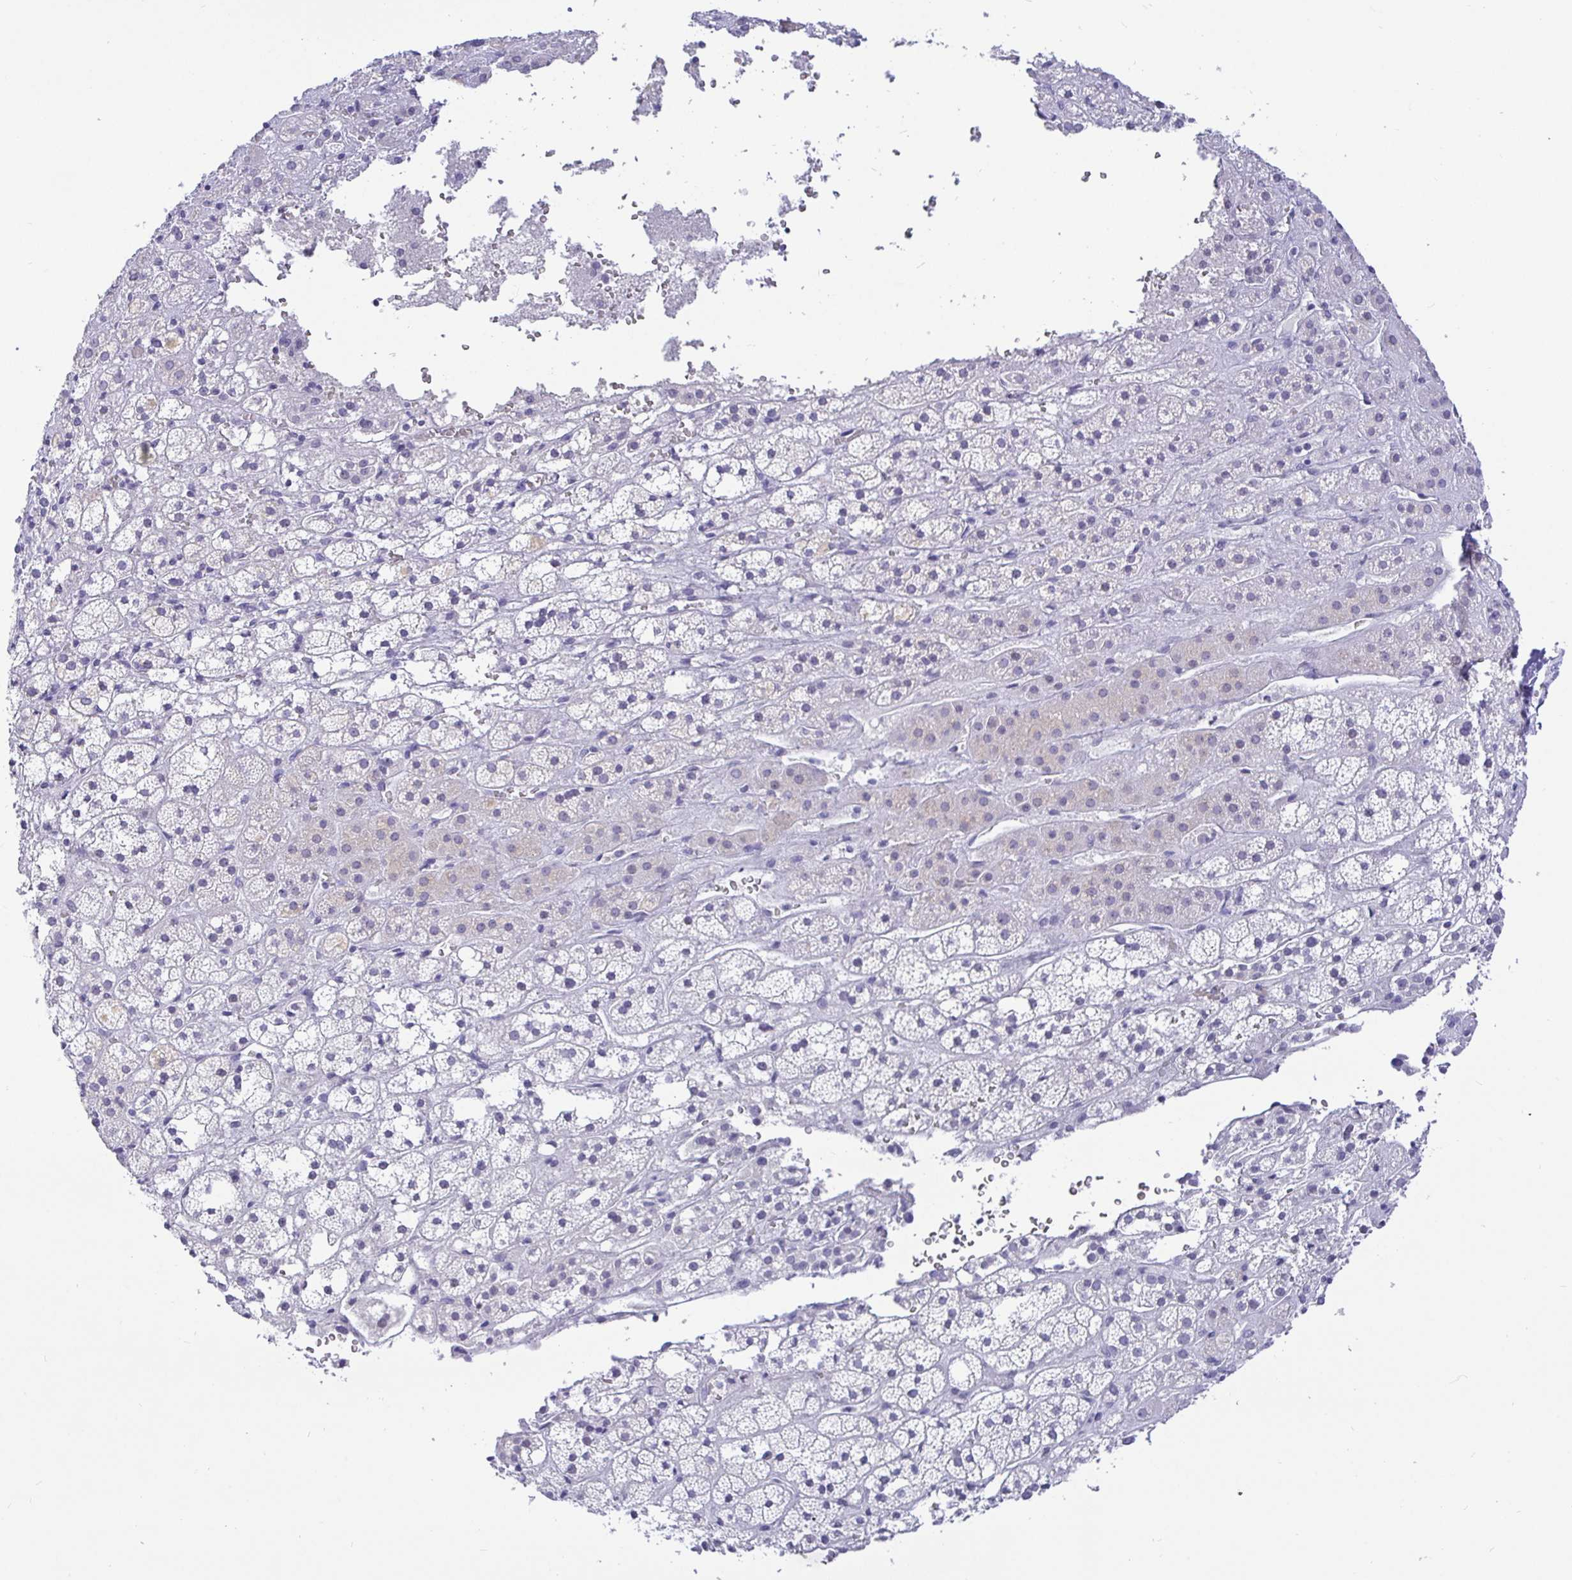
{"staining": {"intensity": "negative", "quantity": "none", "location": "none"}, "tissue": "adrenal gland", "cell_type": "Glandular cells", "image_type": "normal", "snomed": [{"axis": "morphology", "description": "Normal tissue, NOS"}, {"axis": "topography", "description": "Adrenal gland"}], "caption": "Immunohistochemistry (IHC) image of normal adrenal gland stained for a protein (brown), which displays no positivity in glandular cells. The staining is performed using DAB (3,3'-diaminobenzidine) brown chromogen with nuclei counter-stained in using hematoxylin.", "gene": "EZHIP", "patient": {"sex": "male", "age": 53}}